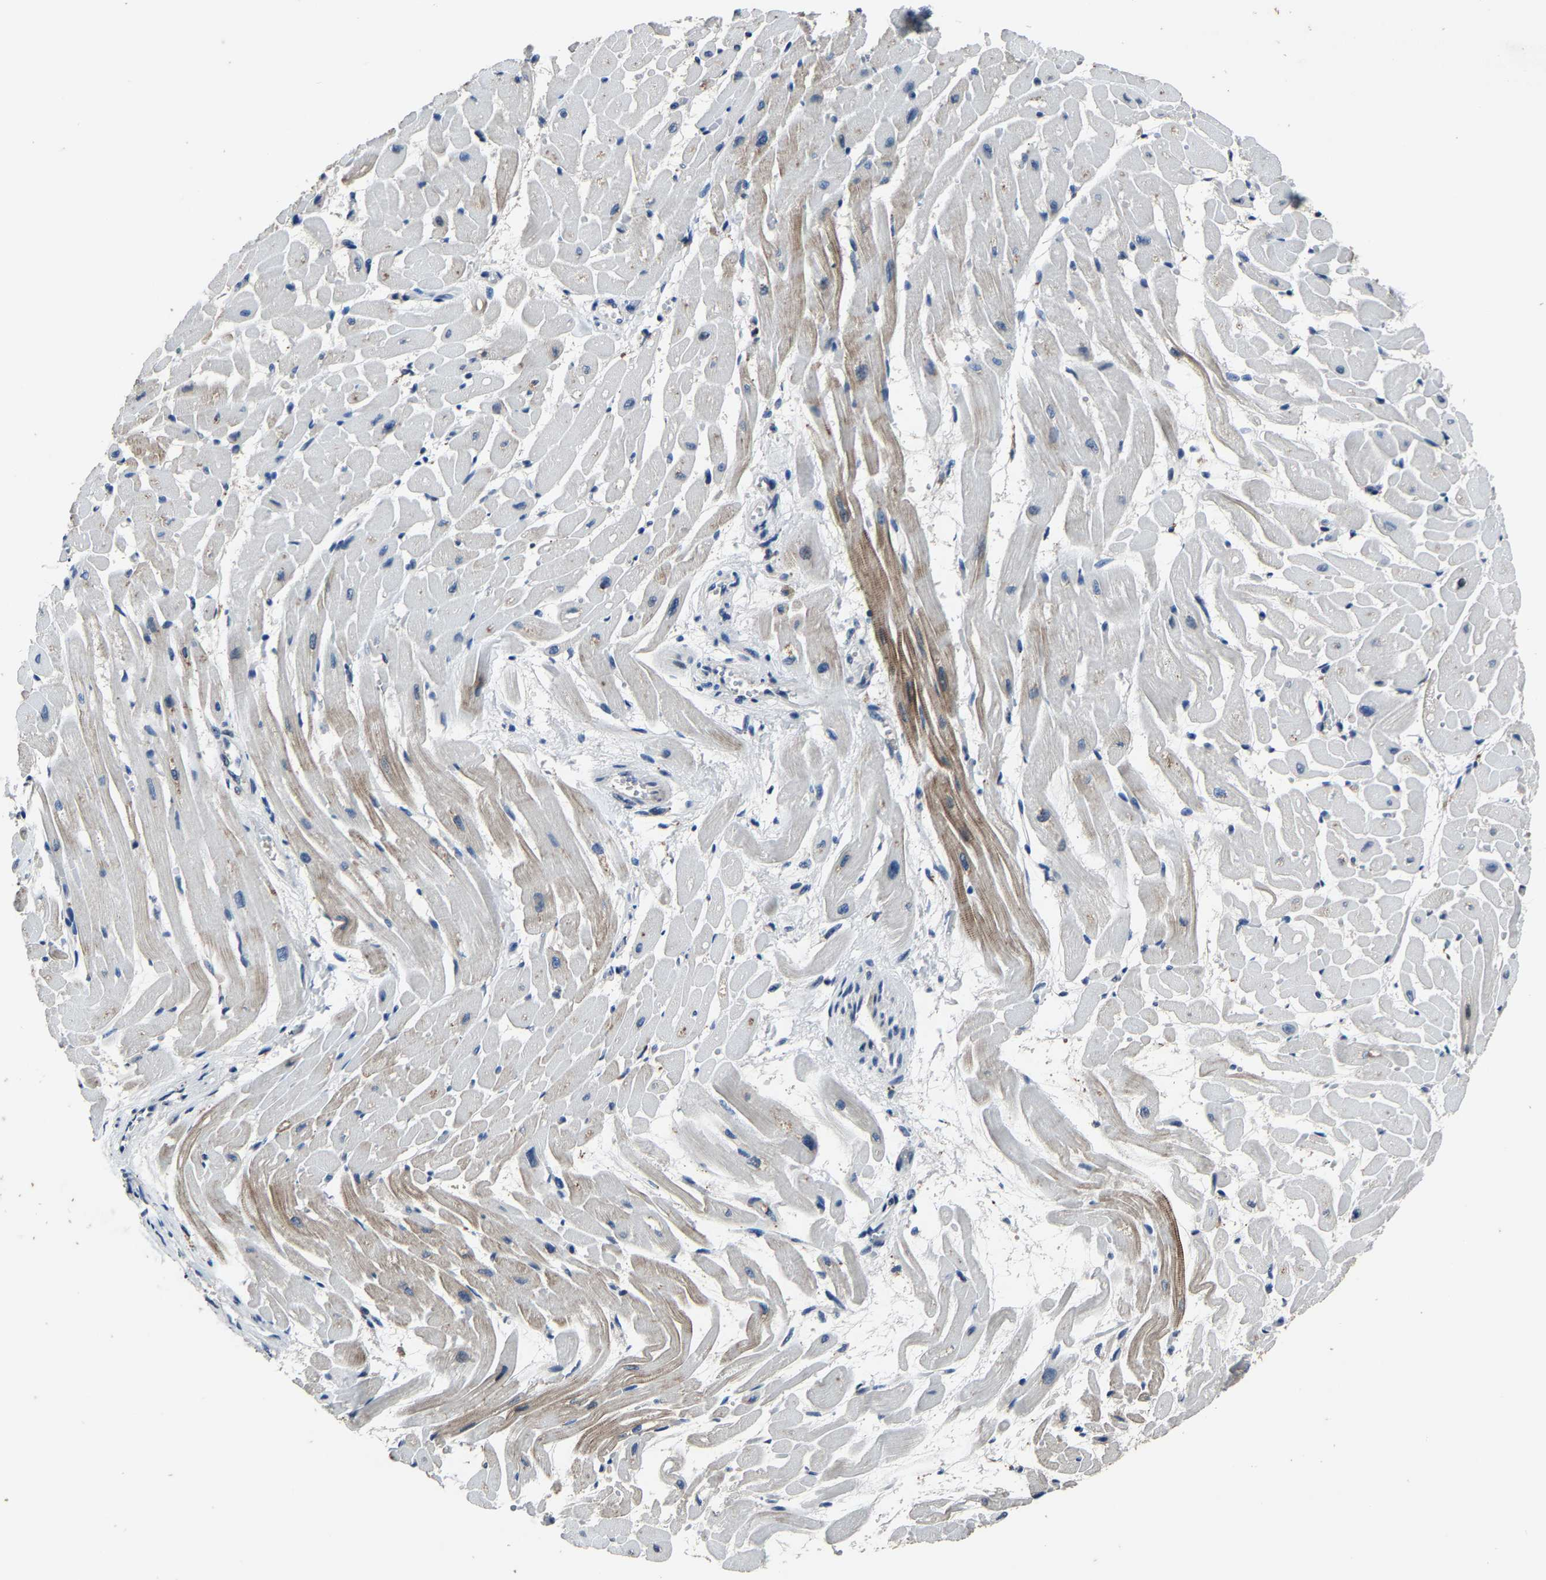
{"staining": {"intensity": "moderate", "quantity": "25%-75%", "location": "cytoplasmic/membranous"}, "tissue": "heart muscle", "cell_type": "Cardiomyocytes", "image_type": "normal", "snomed": [{"axis": "morphology", "description": "Normal tissue, NOS"}, {"axis": "topography", "description": "Heart"}], "caption": "Brown immunohistochemical staining in benign human heart muscle reveals moderate cytoplasmic/membranous expression in approximately 25%-75% of cardiomyocytes. (Stains: DAB in brown, nuclei in blue, Microscopy: brightfield microscopy at high magnification).", "gene": "PCNX2", "patient": {"sex": "male", "age": 45}}